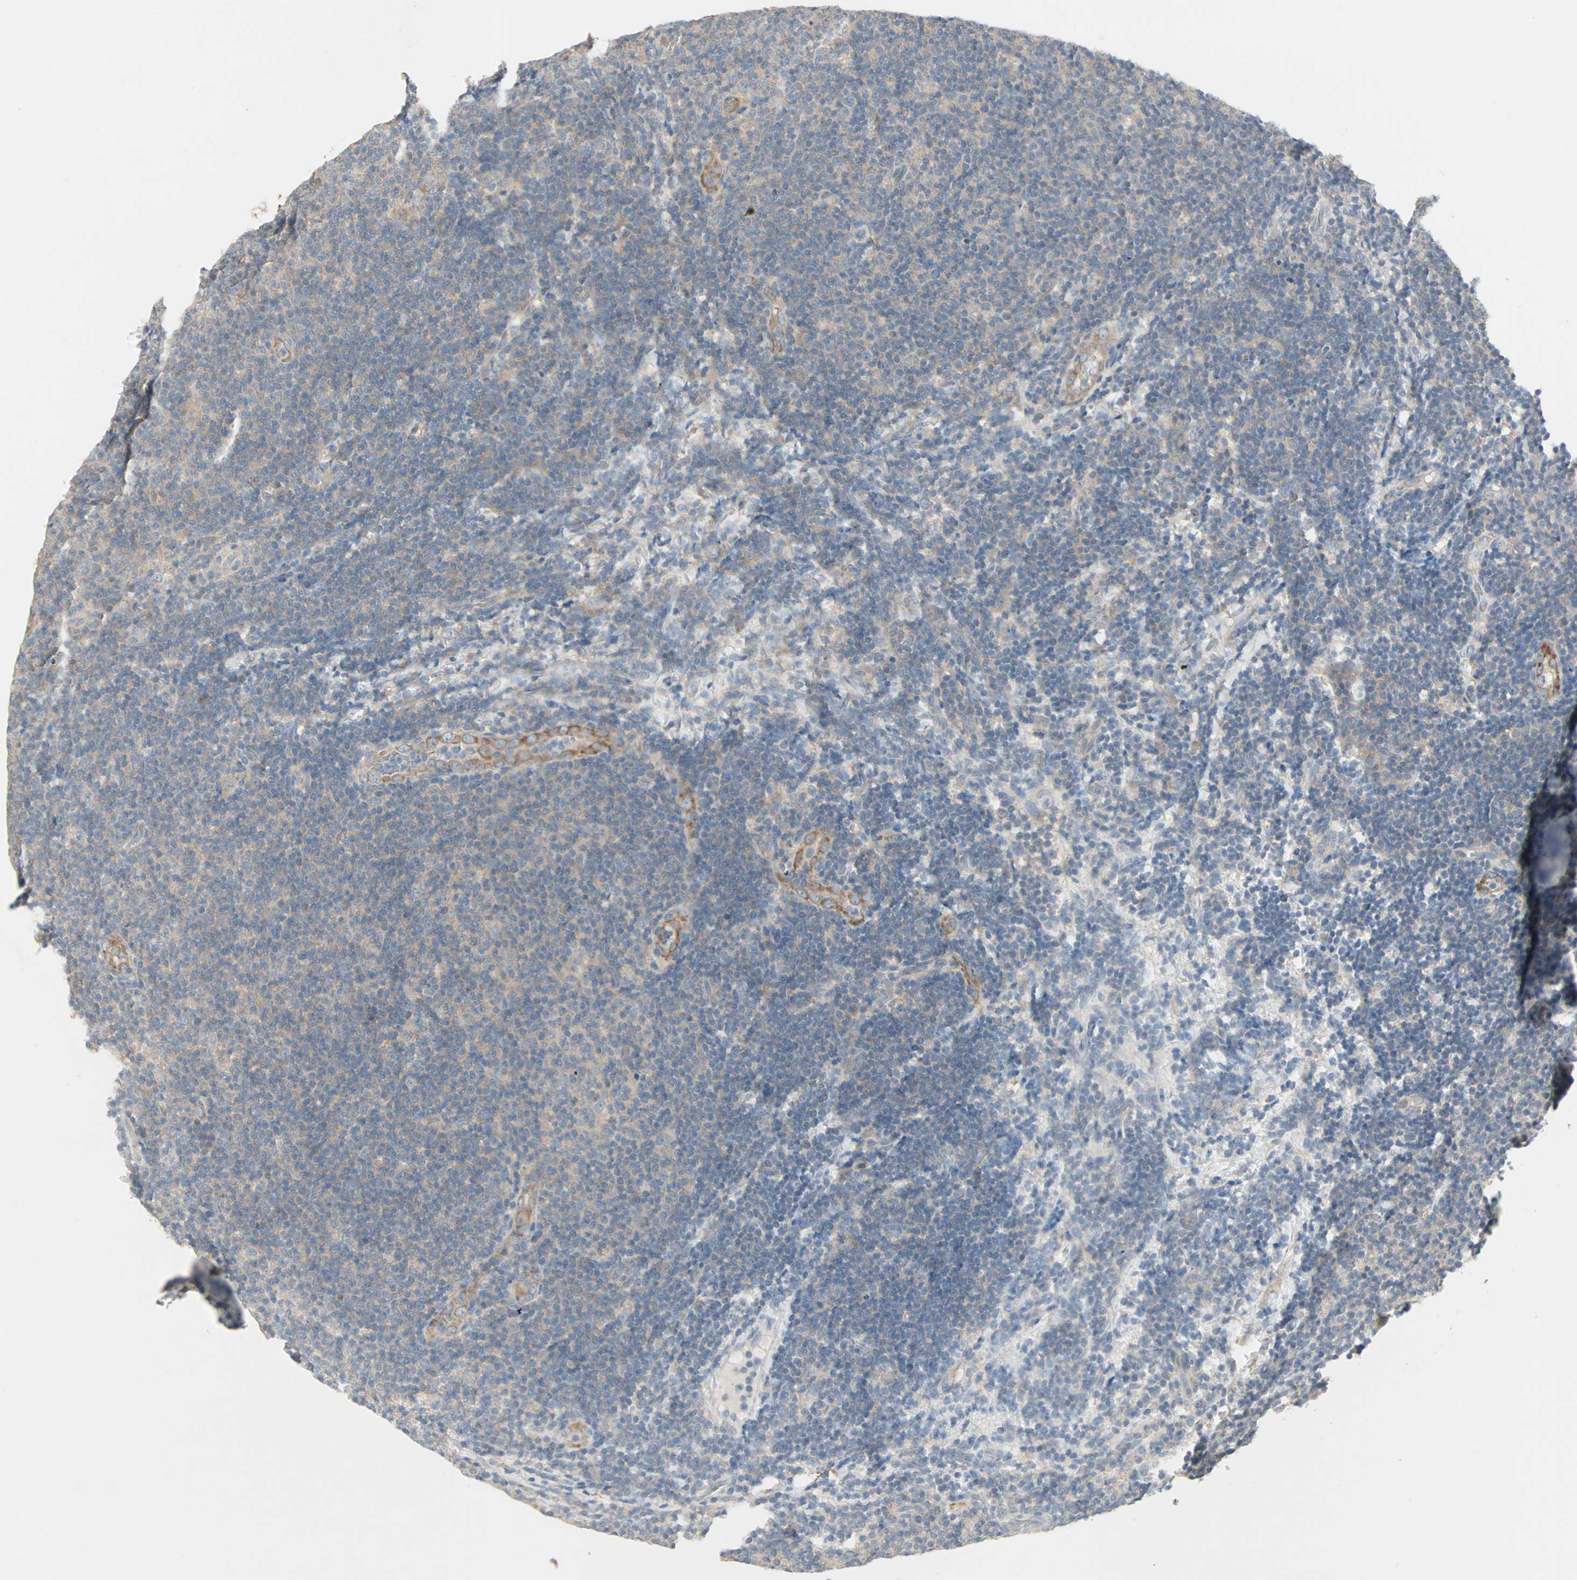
{"staining": {"intensity": "weak", "quantity": ">75%", "location": "cytoplasmic/membranous"}, "tissue": "lymphoma", "cell_type": "Tumor cells", "image_type": "cancer", "snomed": [{"axis": "morphology", "description": "Malignant lymphoma, non-Hodgkin's type, Low grade"}, {"axis": "topography", "description": "Lymph node"}], "caption": "A photomicrograph of human malignant lymphoma, non-Hodgkin's type (low-grade) stained for a protein demonstrates weak cytoplasmic/membranous brown staining in tumor cells.", "gene": "ZFP36", "patient": {"sex": "male", "age": 83}}